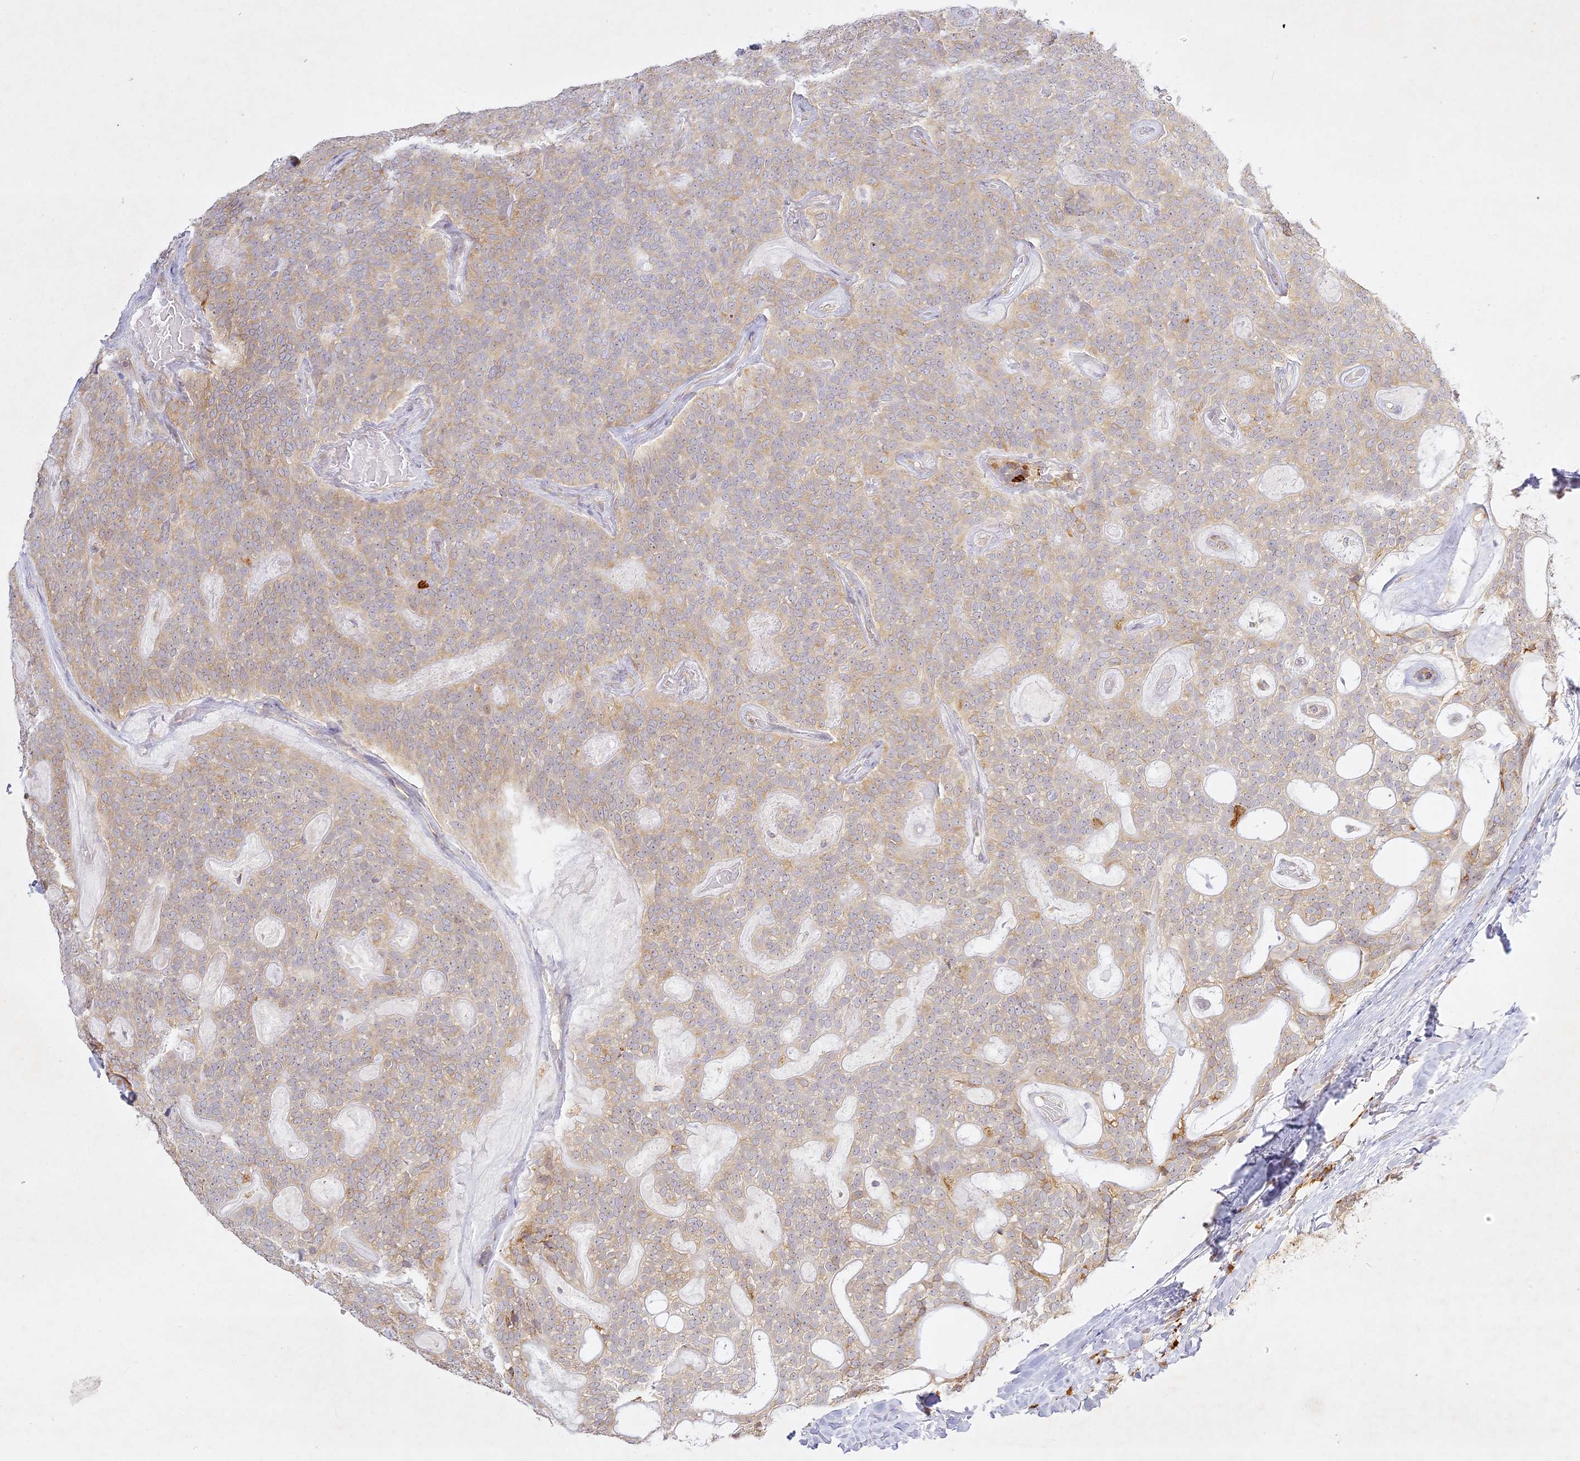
{"staining": {"intensity": "weak", "quantity": "<25%", "location": "cytoplasmic/membranous"}, "tissue": "head and neck cancer", "cell_type": "Tumor cells", "image_type": "cancer", "snomed": [{"axis": "morphology", "description": "Adenocarcinoma, NOS"}, {"axis": "topography", "description": "Head-Neck"}], "caption": "Tumor cells are negative for brown protein staining in head and neck cancer.", "gene": "SLC30A5", "patient": {"sex": "male", "age": 66}}